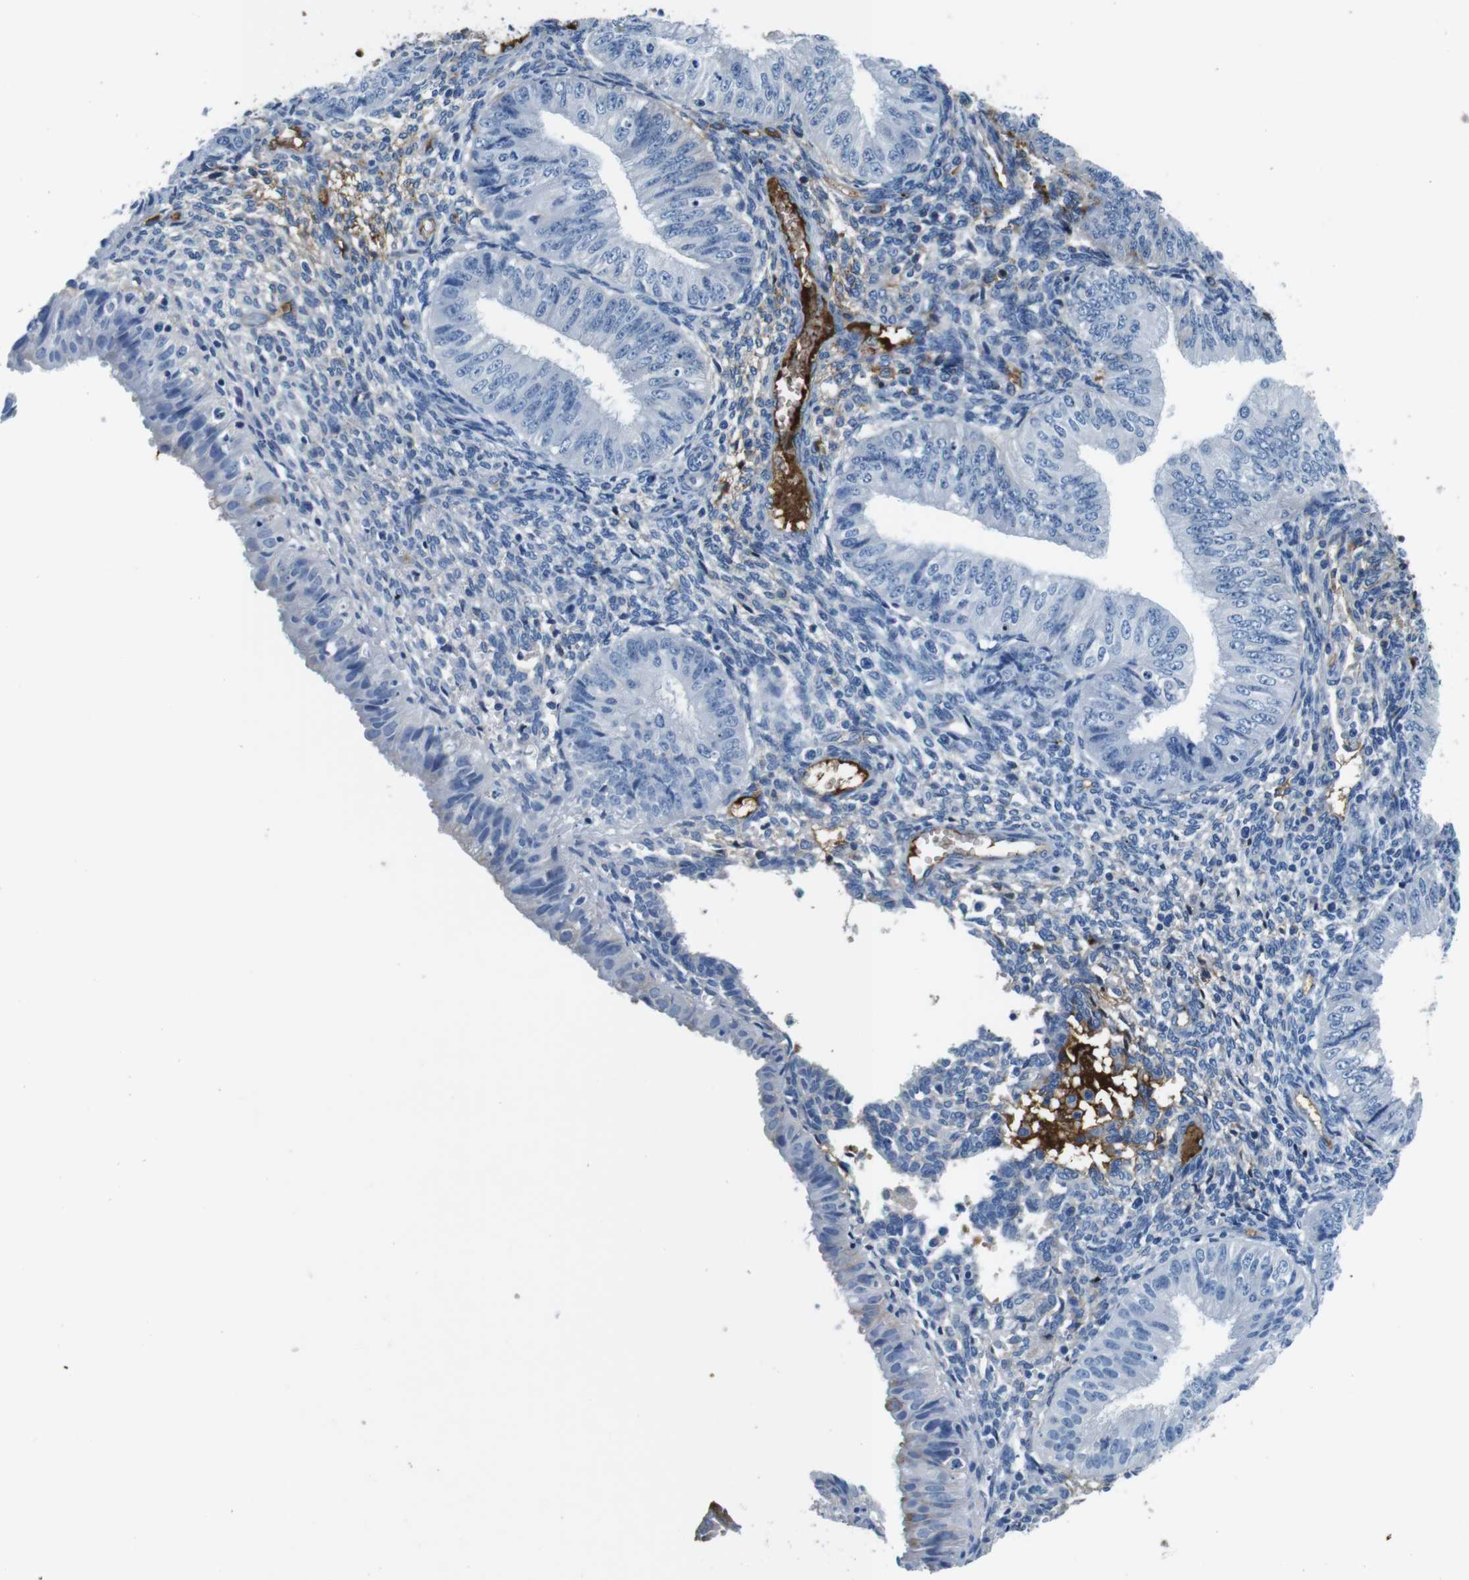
{"staining": {"intensity": "negative", "quantity": "none", "location": "none"}, "tissue": "endometrial cancer", "cell_type": "Tumor cells", "image_type": "cancer", "snomed": [{"axis": "morphology", "description": "Normal tissue, NOS"}, {"axis": "morphology", "description": "Adenocarcinoma, NOS"}, {"axis": "topography", "description": "Endometrium"}], "caption": "Immunohistochemistry micrograph of endometrial cancer (adenocarcinoma) stained for a protein (brown), which exhibits no staining in tumor cells.", "gene": "IGKC", "patient": {"sex": "female", "age": 53}}